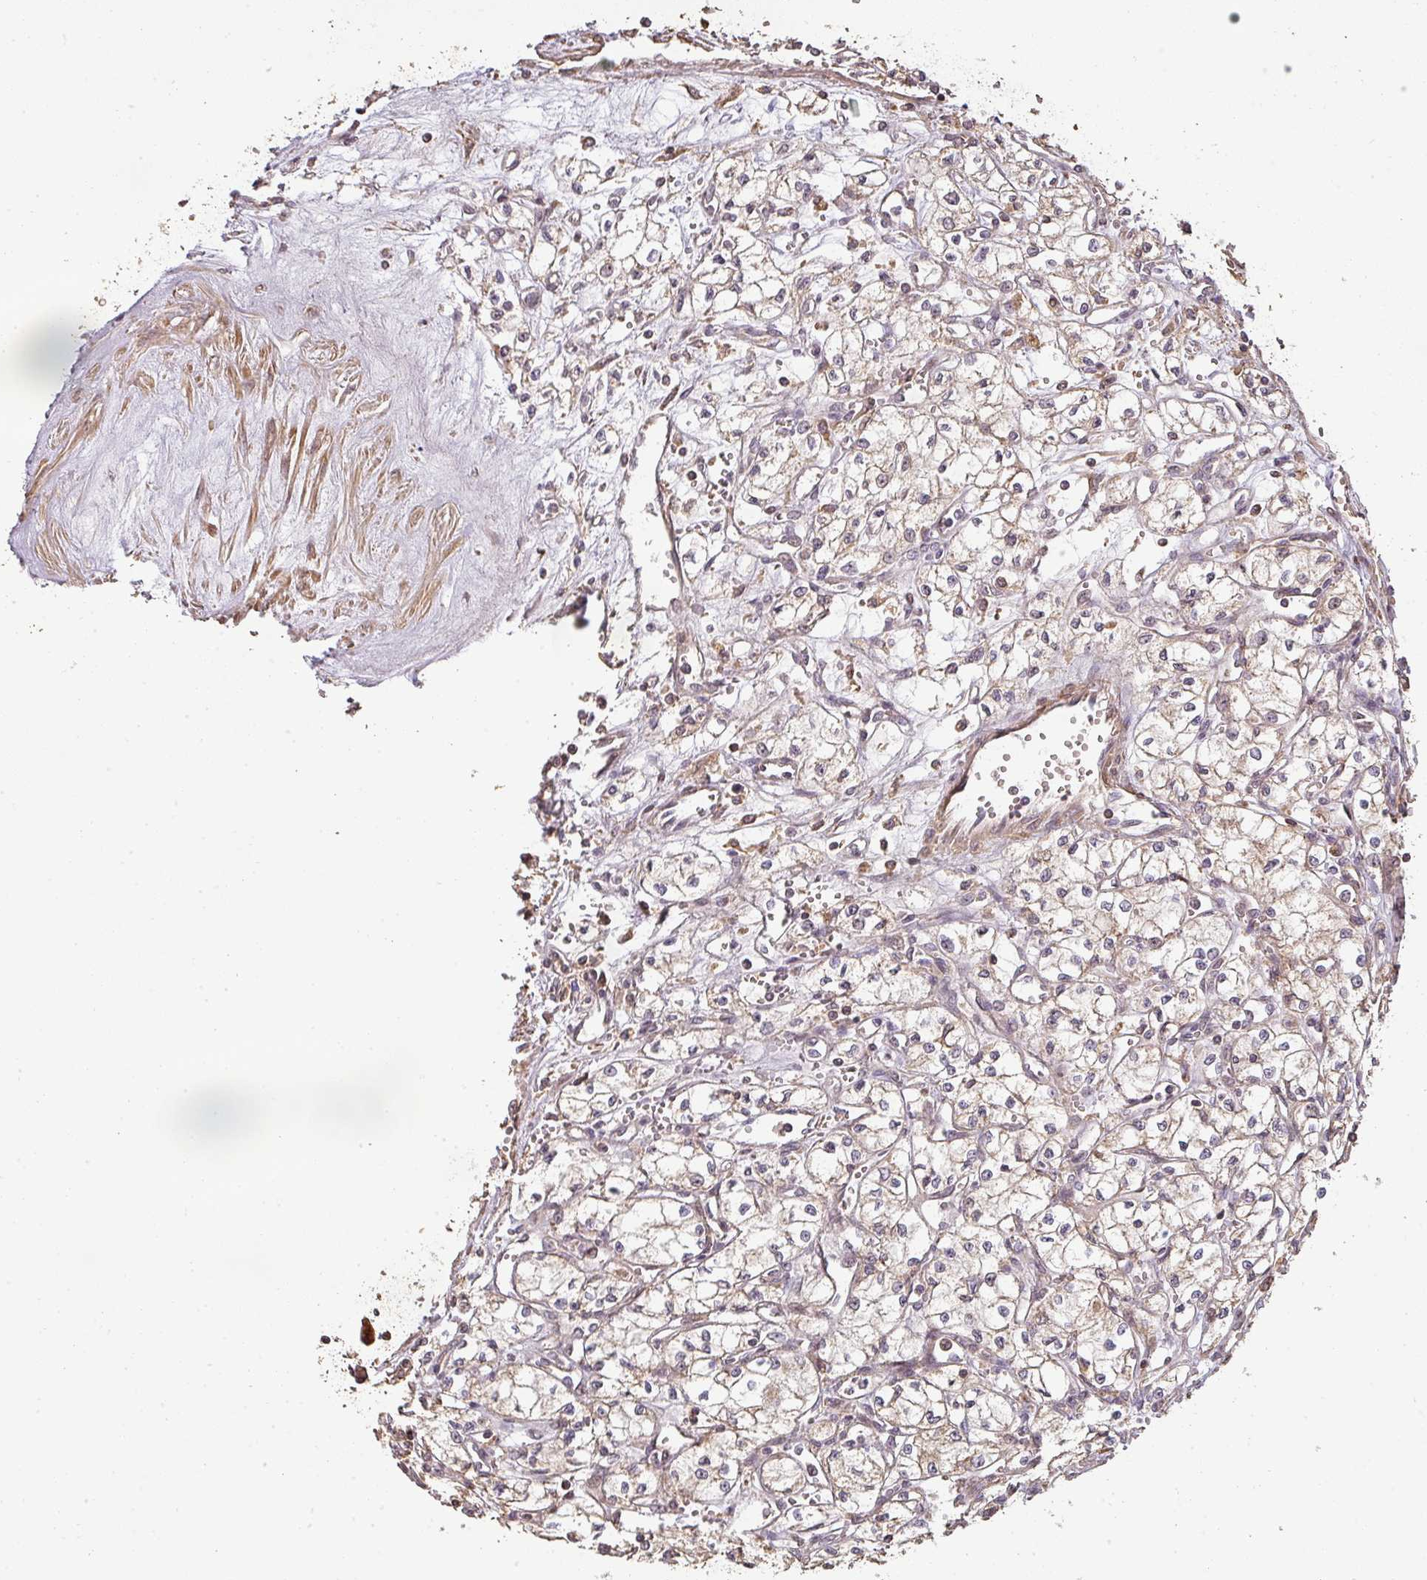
{"staining": {"intensity": "weak", "quantity": "<25%", "location": "cytoplasmic/membranous"}, "tissue": "renal cancer", "cell_type": "Tumor cells", "image_type": "cancer", "snomed": [{"axis": "morphology", "description": "Adenocarcinoma, NOS"}, {"axis": "topography", "description": "Kidney"}], "caption": "Tumor cells are negative for brown protein staining in renal adenocarcinoma.", "gene": "BPIFB3", "patient": {"sex": "male", "age": 59}}